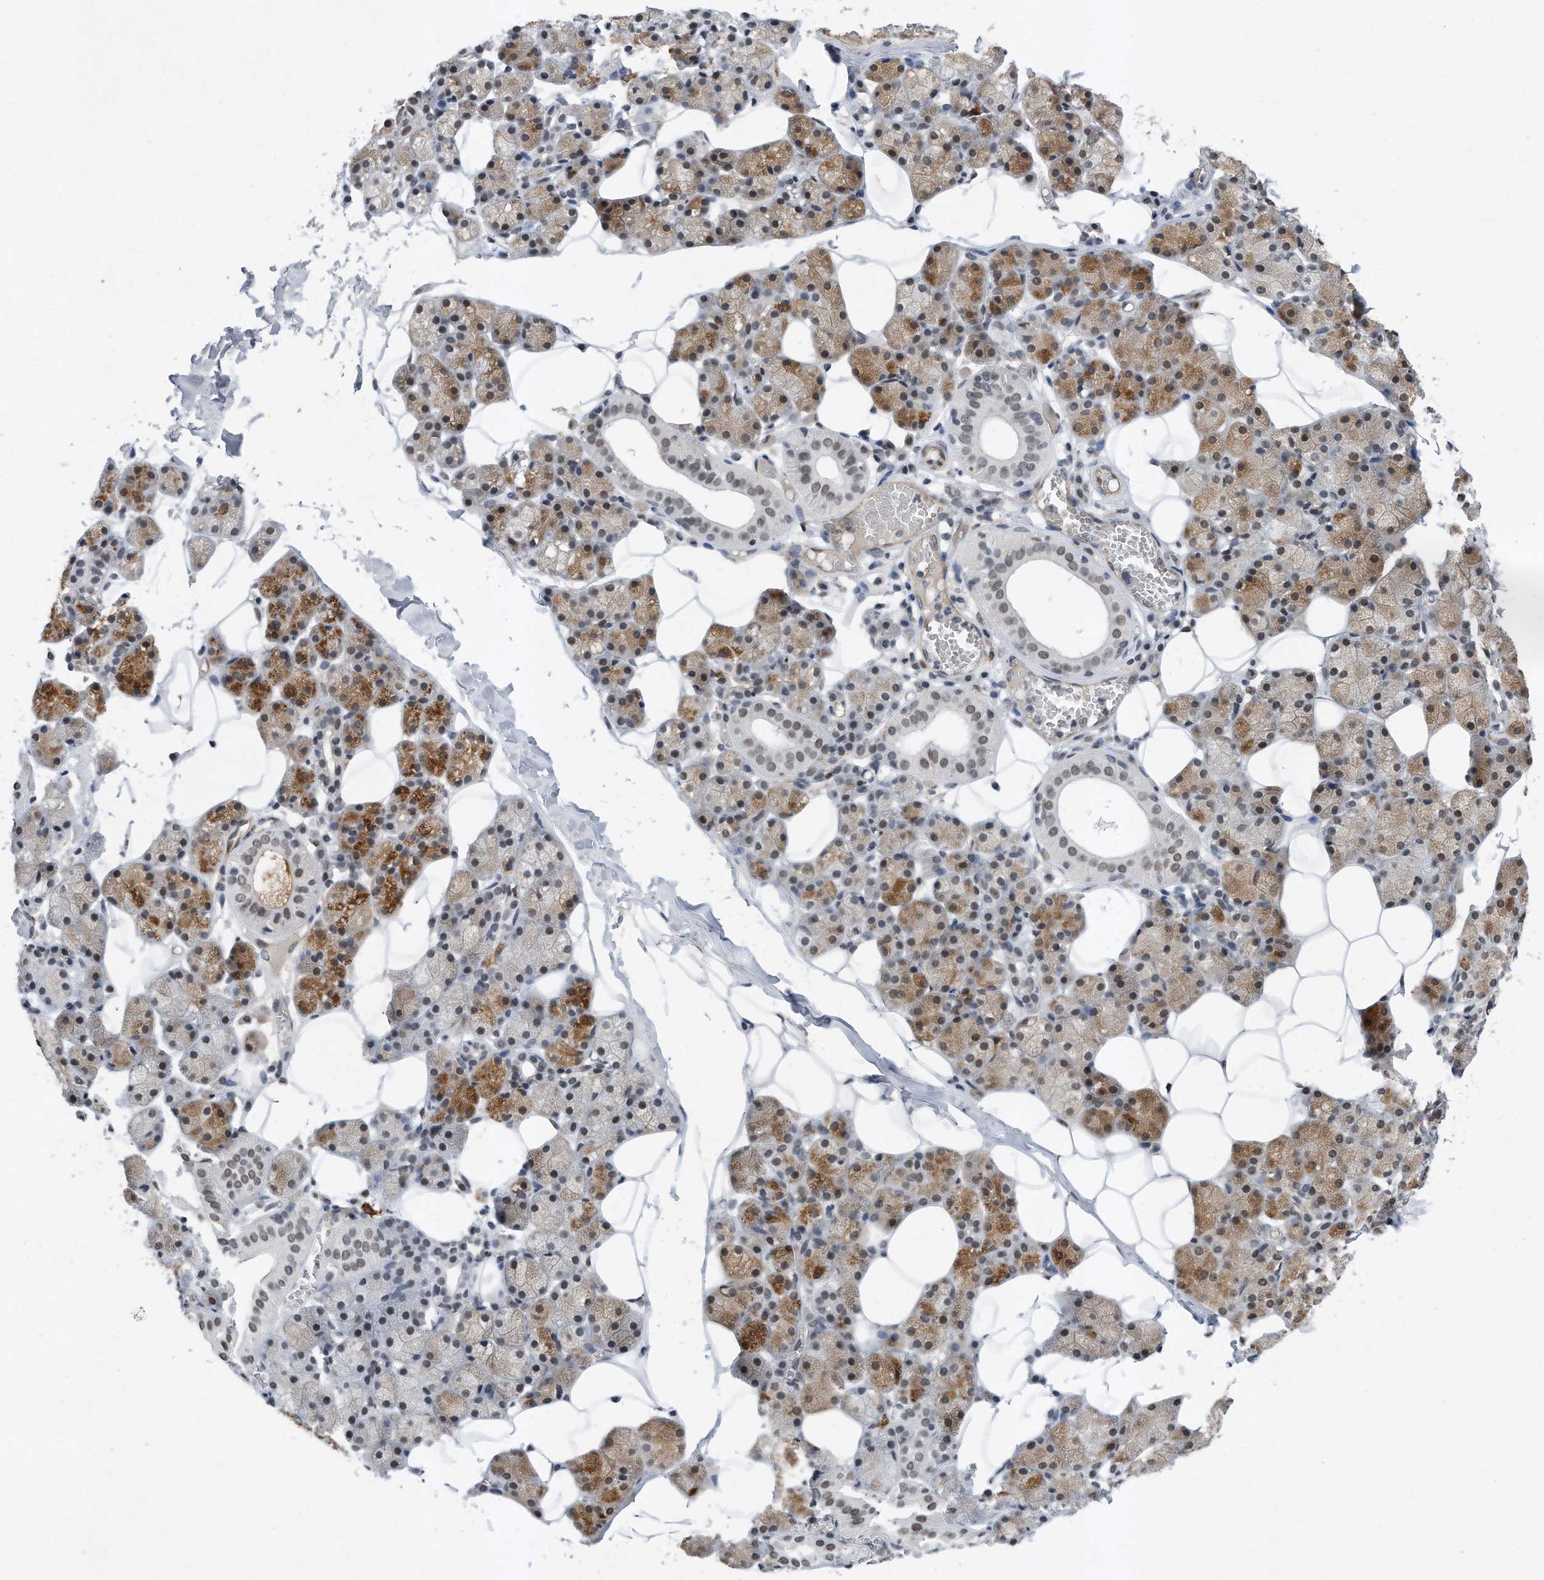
{"staining": {"intensity": "moderate", "quantity": "25%-75%", "location": "cytoplasmic/membranous"}, "tissue": "salivary gland", "cell_type": "Glandular cells", "image_type": "normal", "snomed": [{"axis": "morphology", "description": "Normal tissue, NOS"}, {"axis": "topography", "description": "Salivary gland"}], "caption": "An IHC photomicrograph of unremarkable tissue is shown. Protein staining in brown labels moderate cytoplasmic/membranous positivity in salivary gland within glandular cells. The staining is performed using DAB (3,3'-diaminobenzidine) brown chromogen to label protein expression. The nuclei are counter-stained blue using hematoxylin.", "gene": "TP53INP1", "patient": {"sex": "female", "age": 33}}